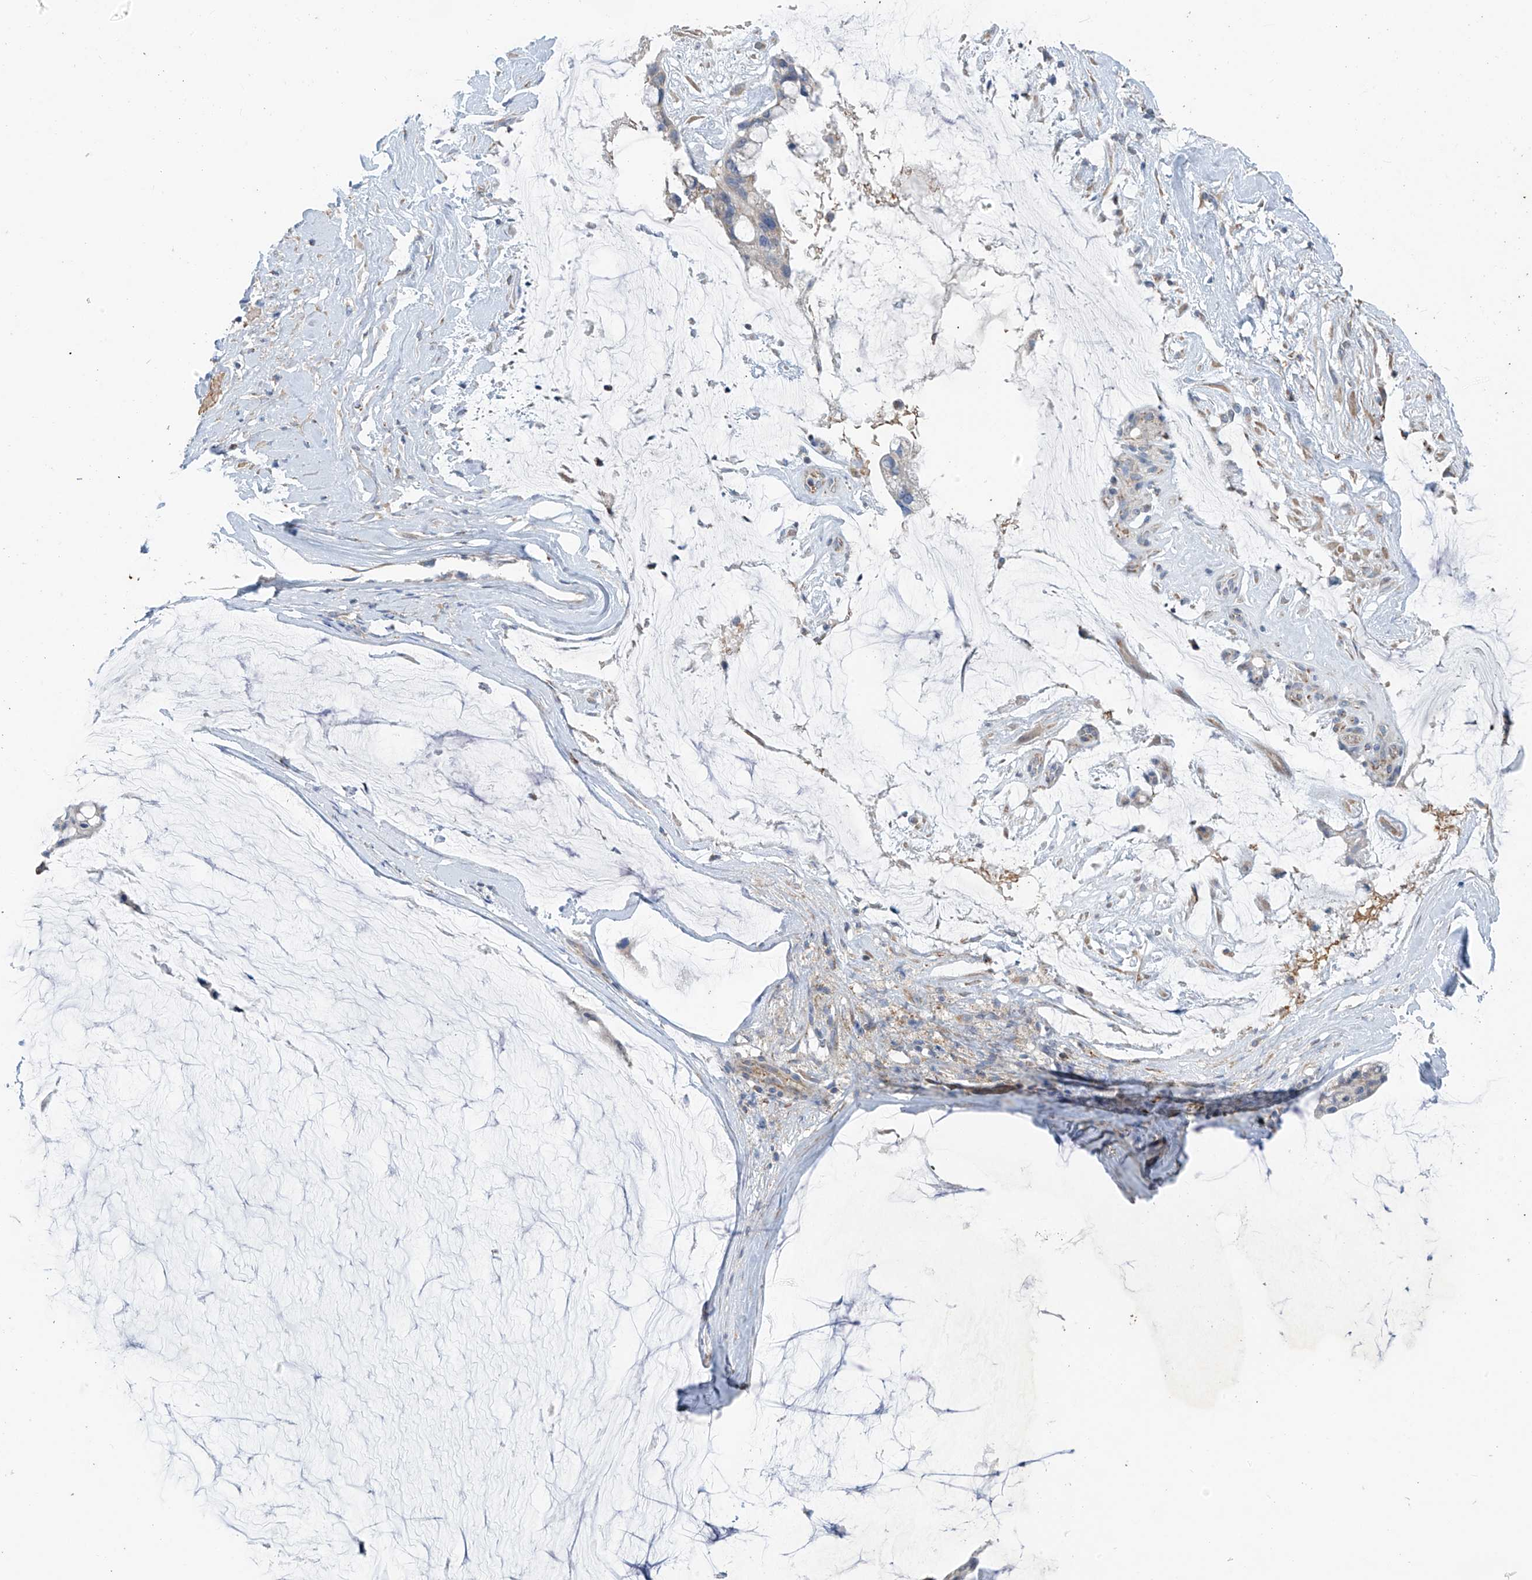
{"staining": {"intensity": "negative", "quantity": "none", "location": "none"}, "tissue": "ovarian cancer", "cell_type": "Tumor cells", "image_type": "cancer", "snomed": [{"axis": "morphology", "description": "Cystadenocarcinoma, mucinous, NOS"}, {"axis": "topography", "description": "Ovary"}], "caption": "Immunohistochemistry histopathology image of human ovarian mucinous cystadenocarcinoma stained for a protein (brown), which exhibits no expression in tumor cells.", "gene": "EOMES", "patient": {"sex": "female", "age": 39}}